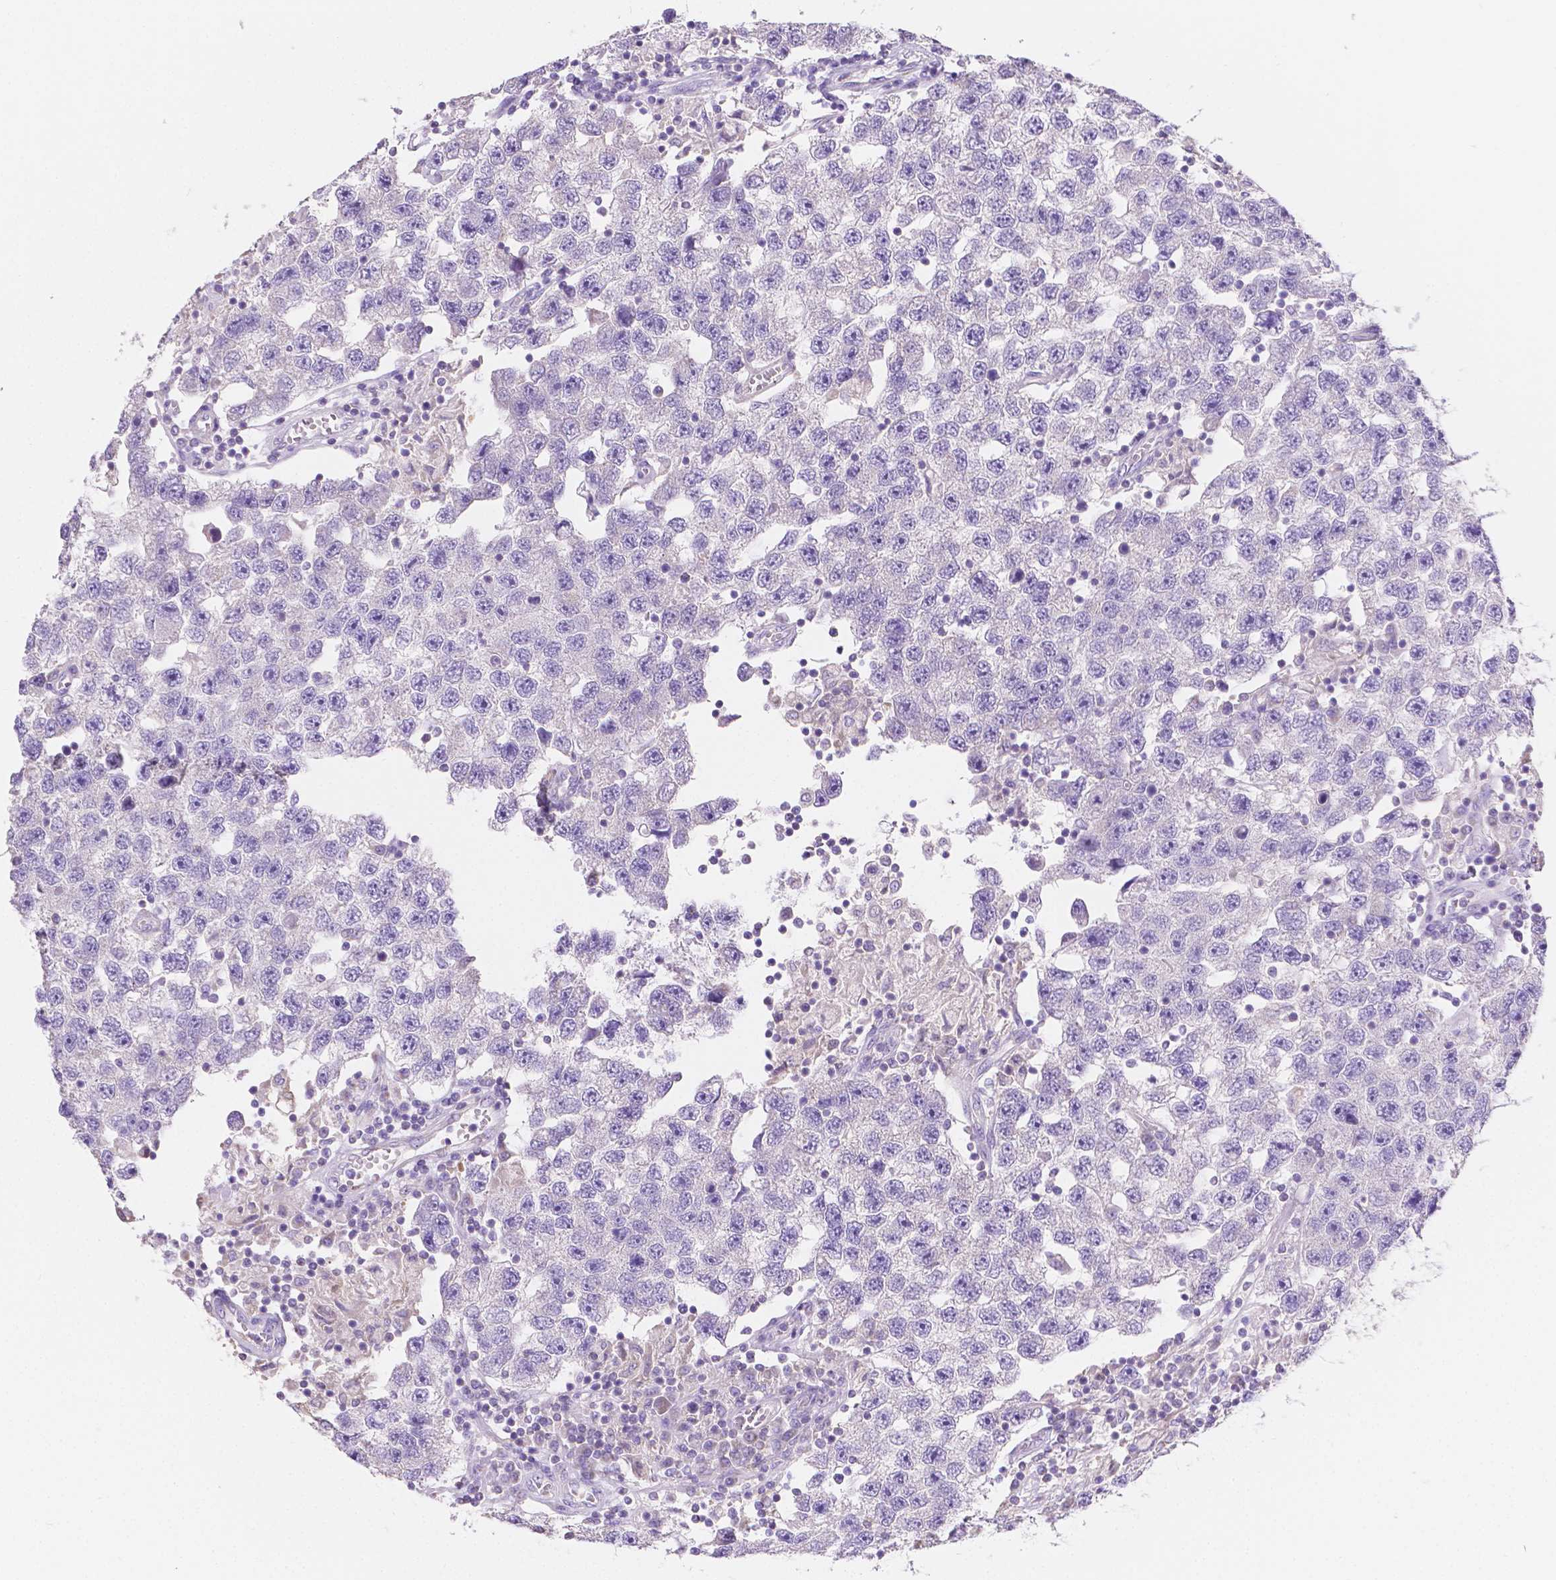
{"staining": {"intensity": "negative", "quantity": "none", "location": "none"}, "tissue": "testis cancer", "cell_type": "Tumor cells", "image_type": "cancer", "snomed": [{"axis": "morphology", "description": "Seminoma, NOS"}, {"axis": "topography", "description": "Testis"}], "caption": "Testis seminoma was stained to show a protein in brown. There is no significant positivity in tumor cells.", "gene": "SGTB", "patient": {"sex": "male", "age": 26}}